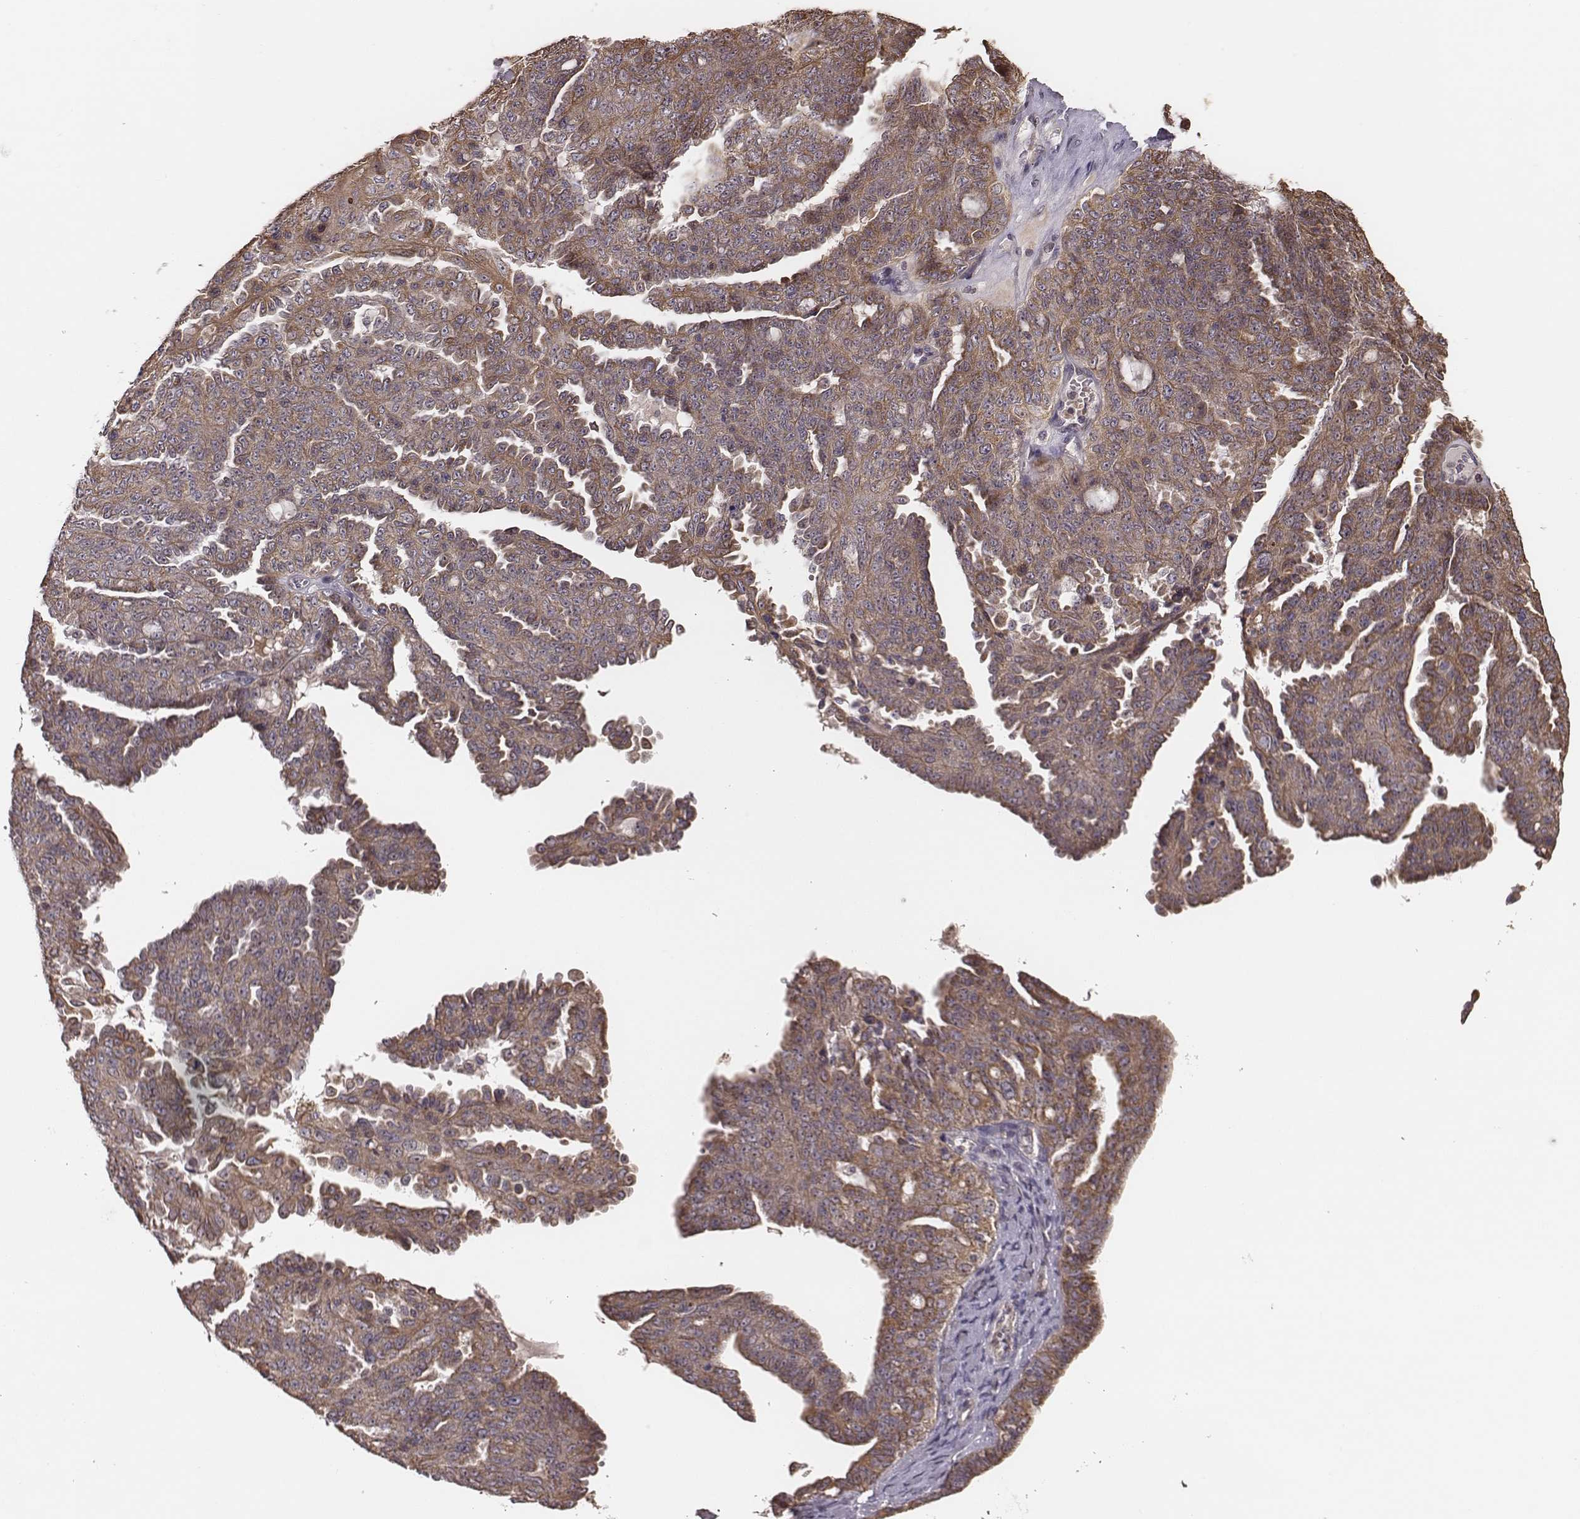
{"staining": {"intensity": "weak", "quantity": ">75%", "location": "cytoplasmic/membranous"}, "tissue": "ovarian cancer", "cell_type": "Tumor cells", "image_type": "cancer", "snomed": [{"axis": "morphology", "description": "Cystadenocarcinoma, serous, NOS"}, {"axis": "topography", "description": "Ovary"}], "caption": "About >75% of tumor cells in ovarian cancer (serous cystadenocarcinoma) show weak cytoplasmic/membranous protein positivity as visualized by brown immunohistochemical staining.", "gene": "HAVCR1", "patient": {"sex": "female", "age": 71}}